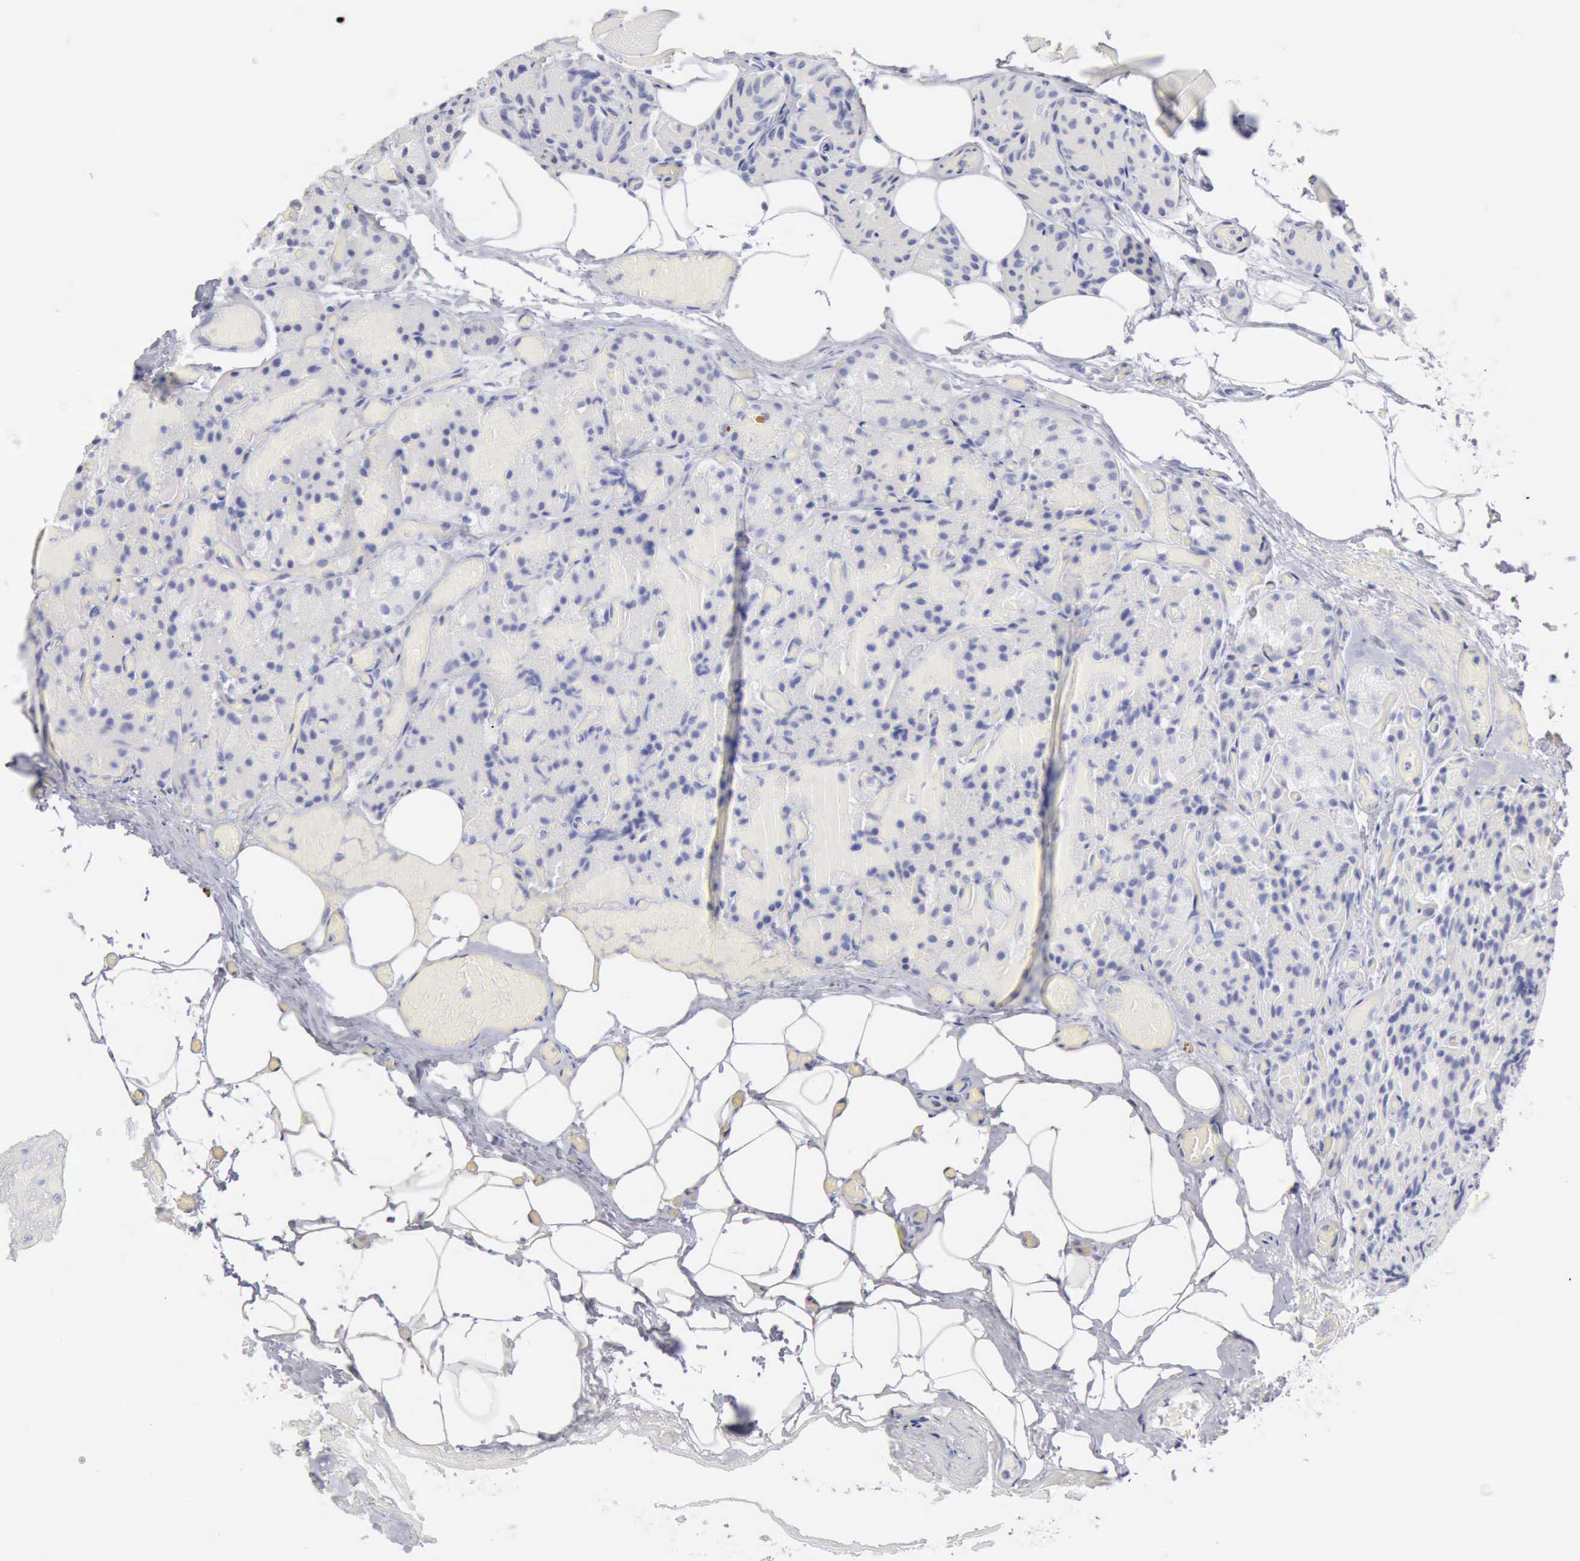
{"staining": {"intensity": "negative", "quantity": "none", "location": "none"}, "tissue": "parathyroid gland", "cell_type": "Glandular cells", "image_type": "normal", "snomed": [{"axis": "morphology", "description": "Normal tissue, NOS"}, {"axis": "topography", "description": "Skeletal muscle"}, {"axis": "topography", "description": "Parathyroid gland"}], "caption": "This is an IHC histopathology image of normal parathyroid gland. There is no positivity in glandular cells.", "gene": "KRT5", "patient": {"sex": "female", "age": 37}}